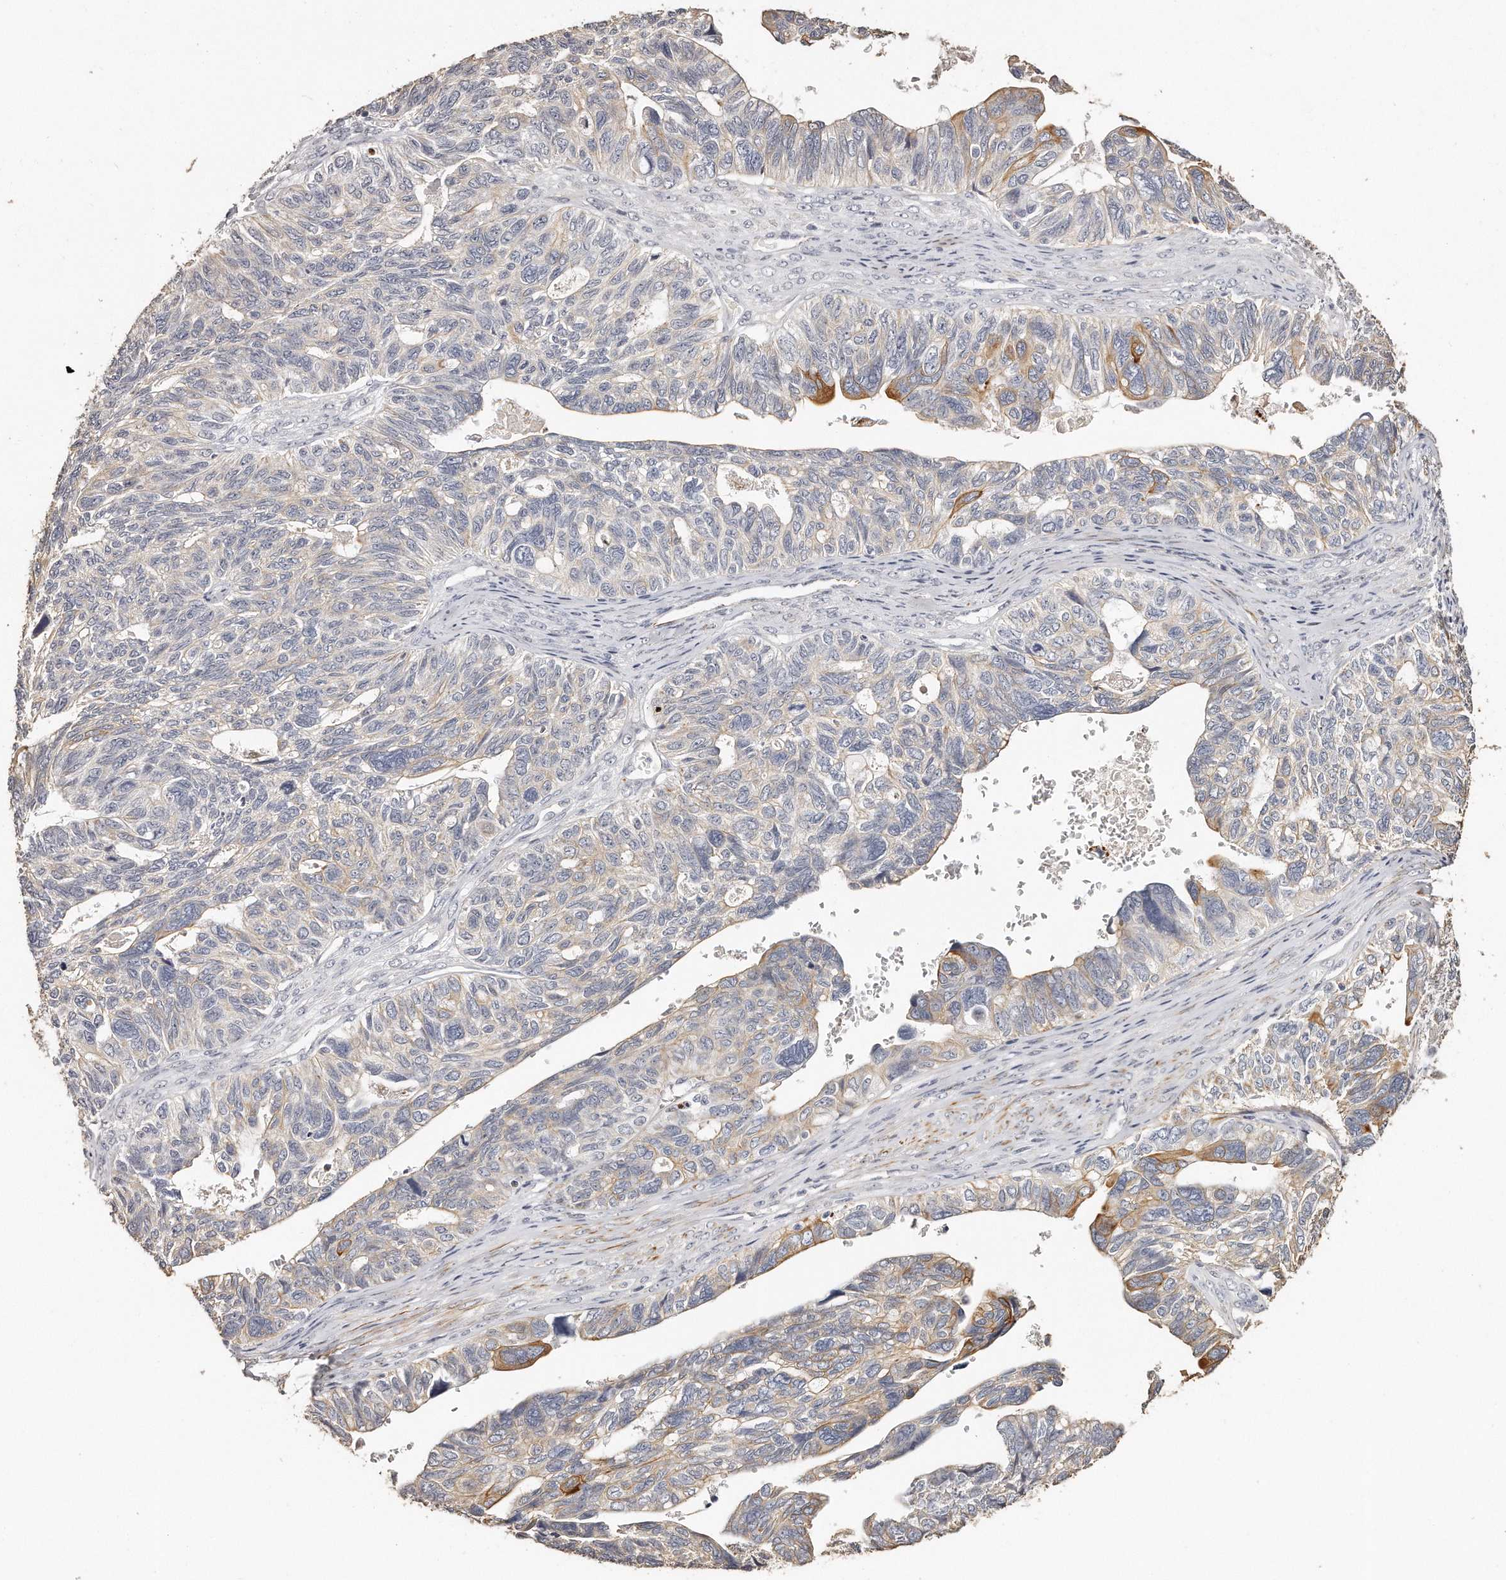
{"staining": {"intensity": "moderate", "quantity": "<25%", "location": "cytoplasmic/membranous"}, "tissue": "ovarian cancer", "cell_type": "Tumor cells", "image_type": "cancer", "snomed": [{"axis": "morphology", "description": "Cystadenocarcinoma, serous, NOS"}, {"axis": "topography", "description": "Ovary"}], "caption": "This micrograph shows immunohistochemistry staining of human serous cystadenocarcinoma (ovarian), with low moderate cytoplasmic/membranous positivity in about <25% of tumor cells.", "gene": "ZYG11A", "patient": {"sex": "female", "age": 79}}